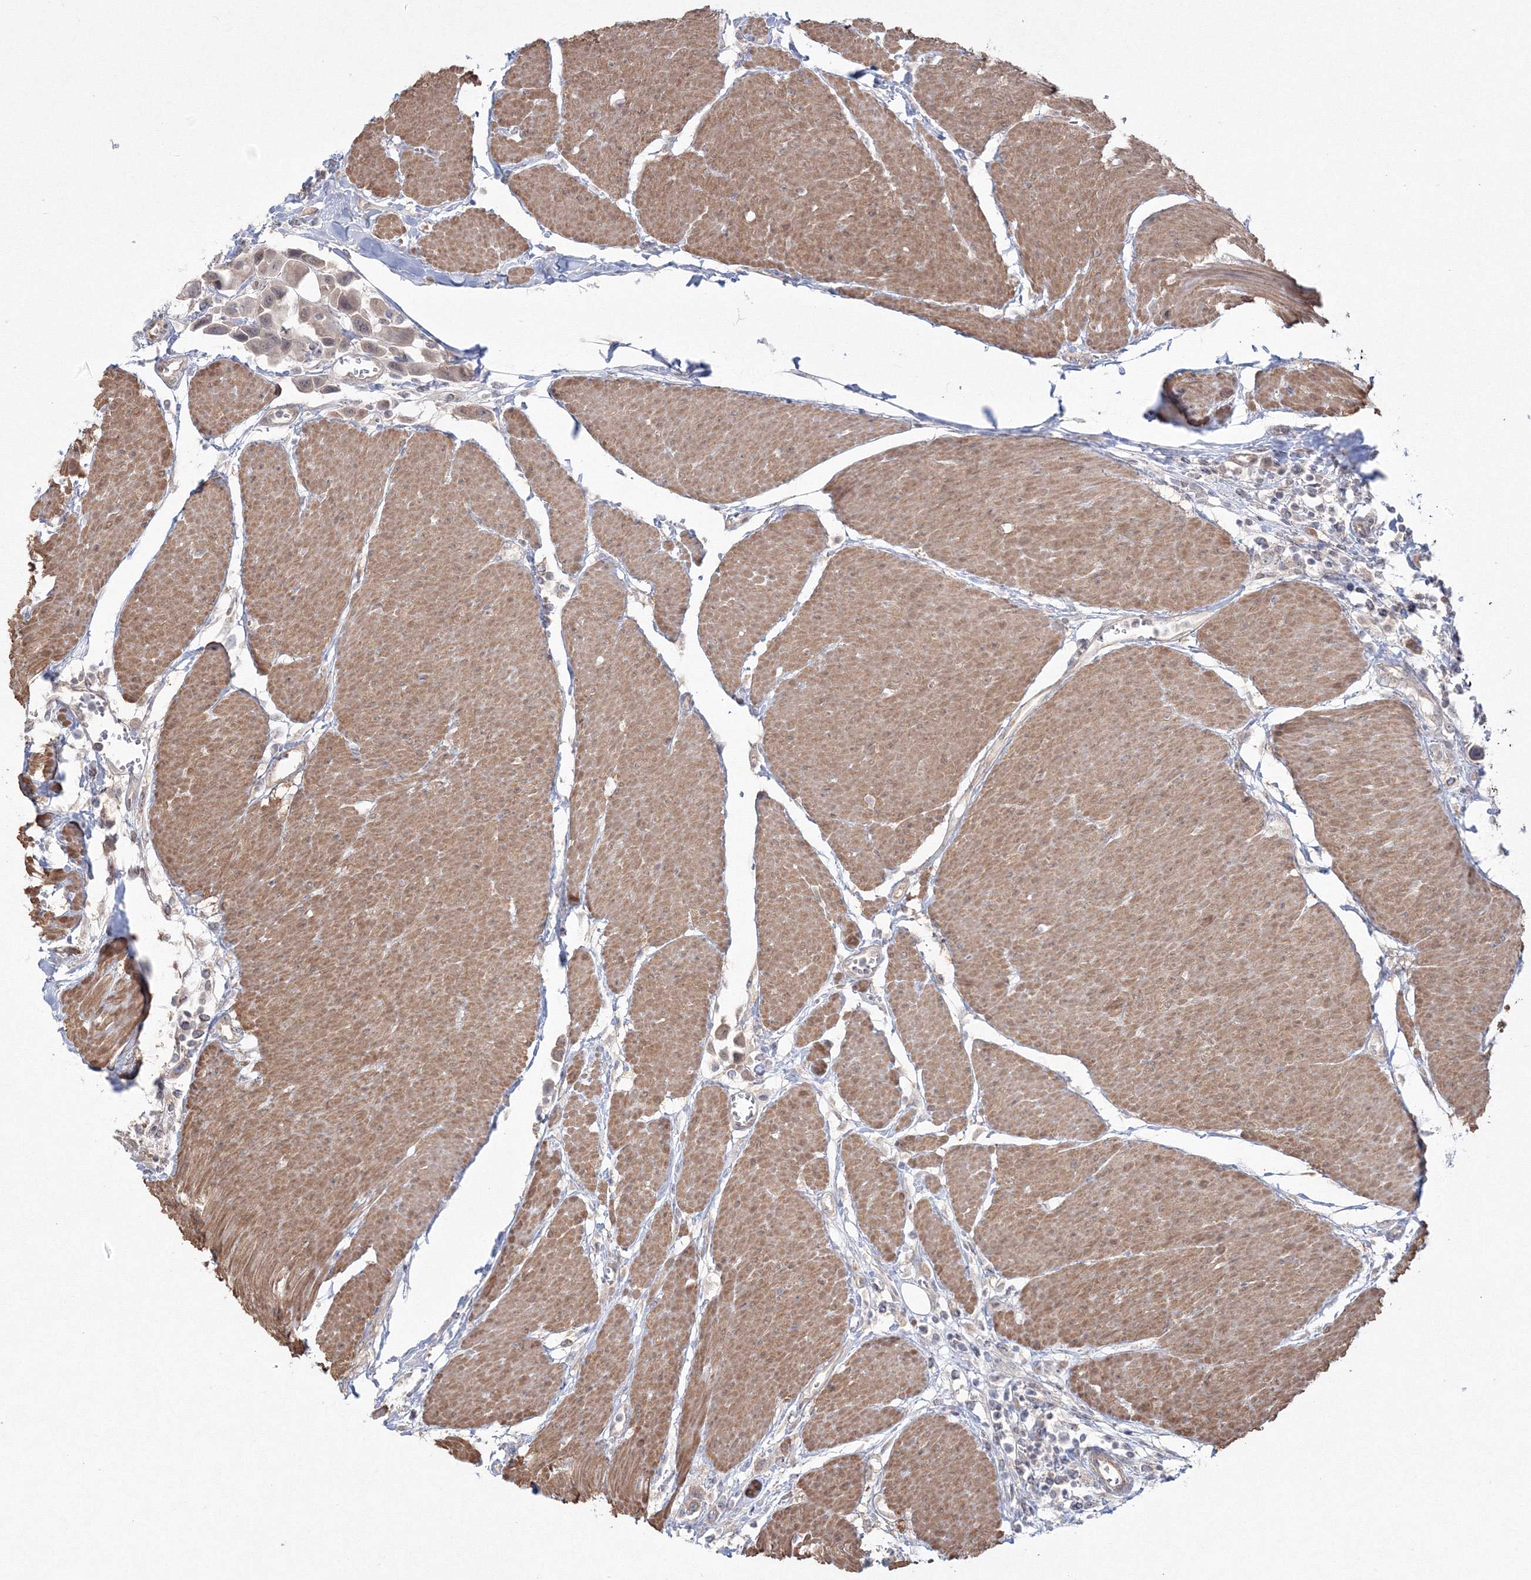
{"staining": {"intensity": "moderate", "quantity": "<25%", "location": "cytoplasmic/membranous"}, "tissue": "urothelial cancer", "cell_type": "Tumor cells", "image_type": "cancer", "snomed": [{"axis": "morphology", "description": "Urothelial carcinoma, High grade"}, {"axis": "topography", "description": "Urinary bladder"}], "caption": "Immunohistochemical staining of human urothelial cancer exhibits low levels of moderate cytoplasmic/membranous protein staining in about <25% of tumor cells.", "gene": "IPMK", "patient": {"sex": "male", "age": 50}}